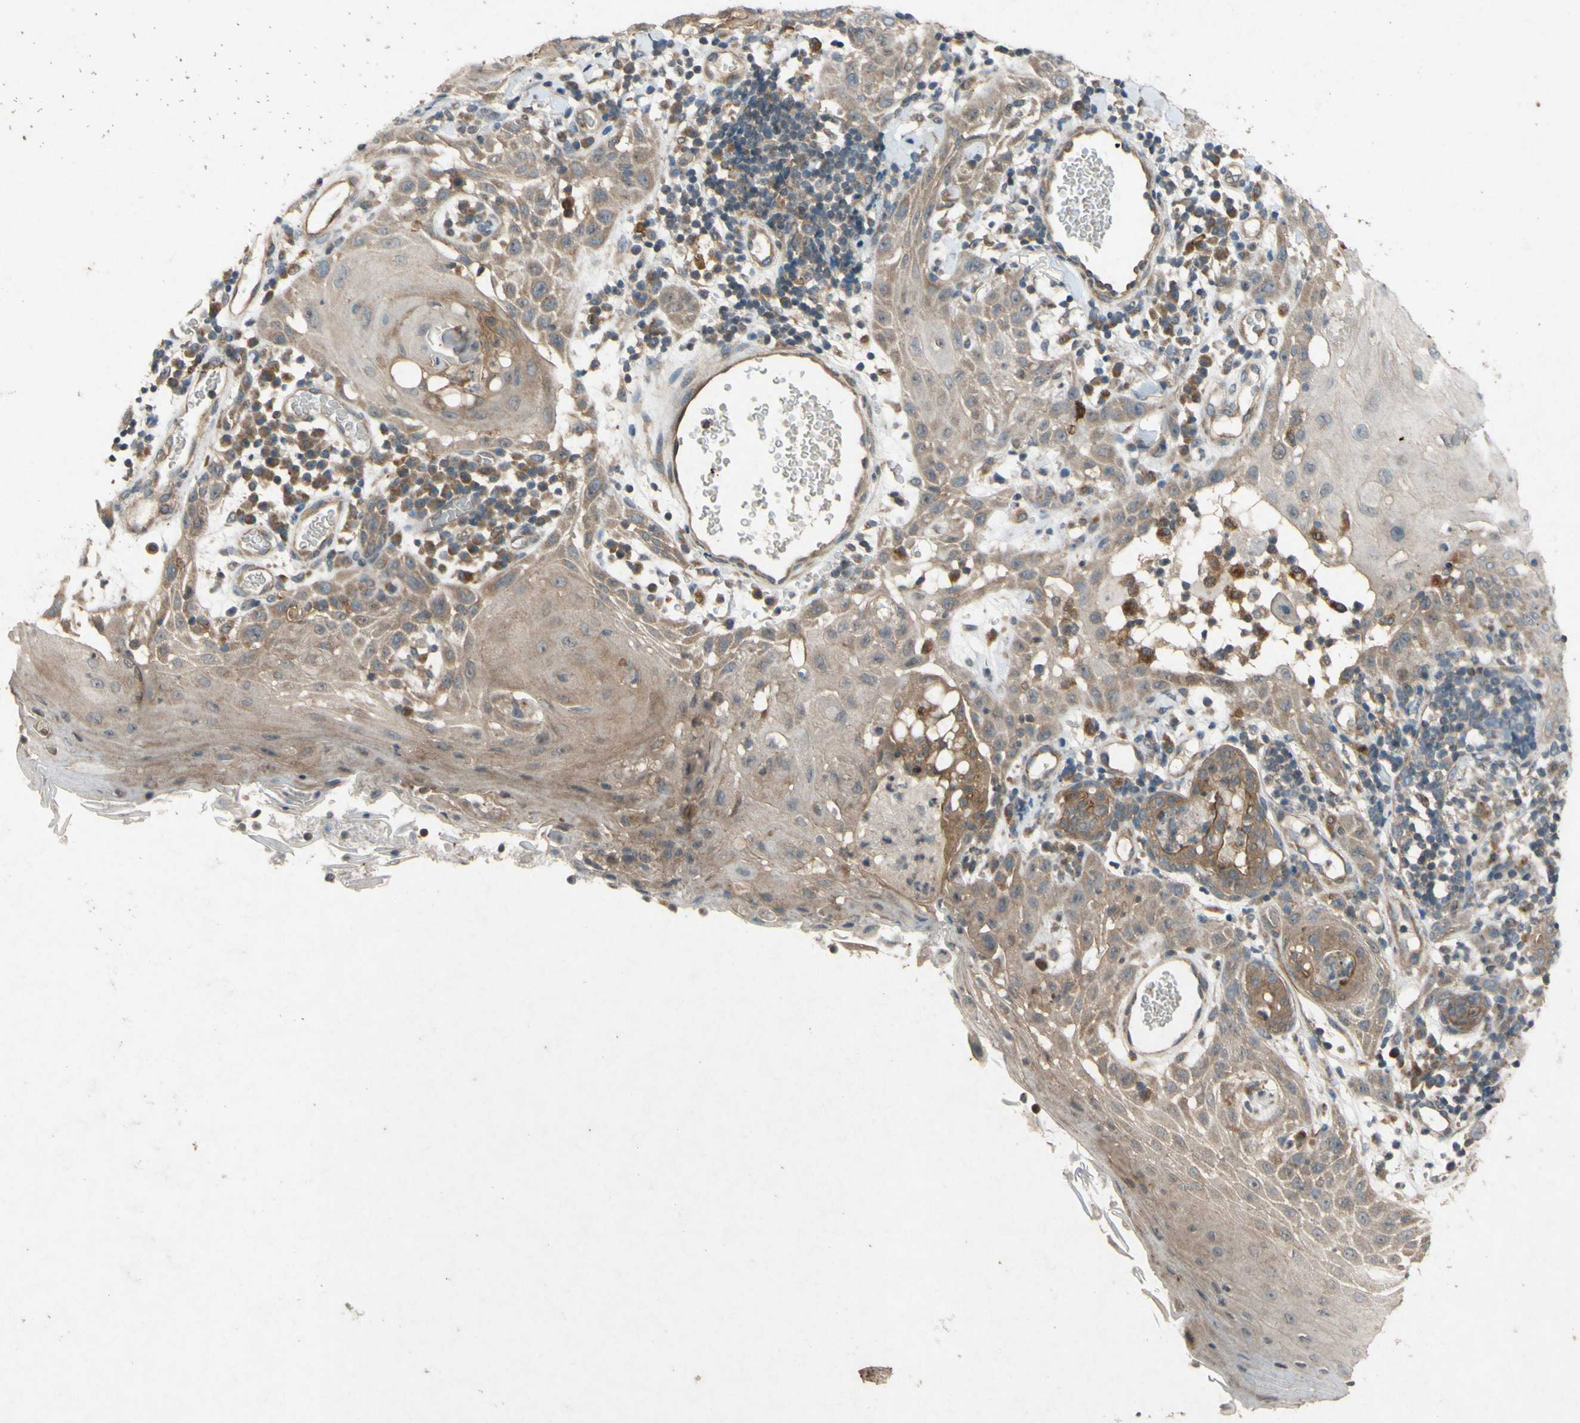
{"staining": {"intensity": "weak", "quantity": ">75%", "location": "cytoplasmic/membranous"}, "tissue": "skin cancer", "cell_type": "Tumor cells", "image_type": "cancer", "snomed": [{"axis": "morphology", "description": "Squamous cell carcinoma, NOS"}, {"axis": "topography", "description": "Skin"}], "caption": "Immunohistochemical staining of skin cancer (squamous cell carcinoma) displays low levels of weak cytoplasmic/membranous staining in about >75% of tumor cells. (brown staining indicates protein expression, while blue staining denotes nuclei).", "gene": "ATP6V1F", "patient": {"sex": "male", "age": 24}}